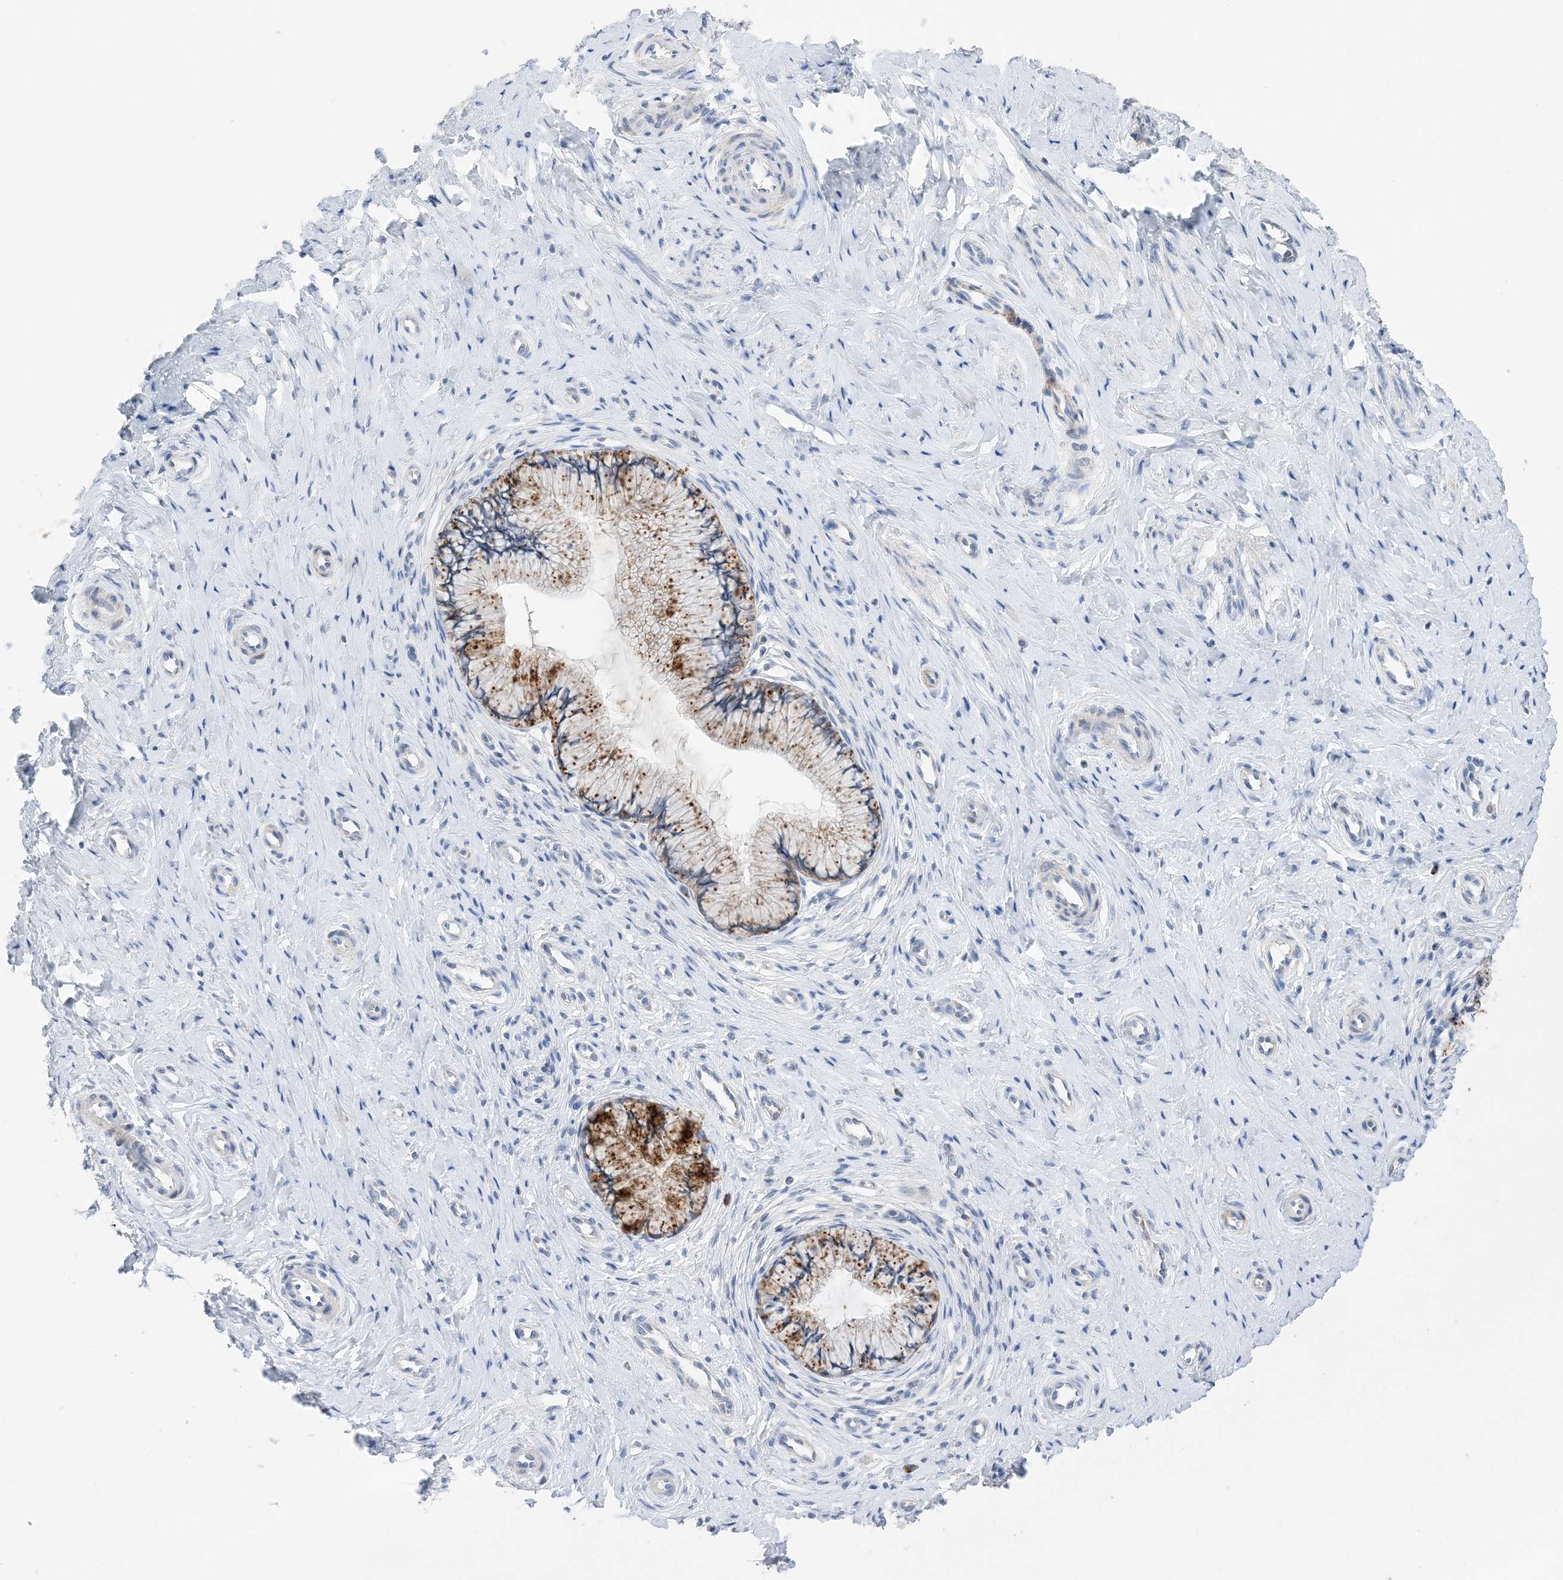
{"staining": {"intensity": "moderate", "quantity": ">75%", "location": "cytoplasmic/membranous"}, "tissue": "cervix", "cell_type": "Glandular cells", "image_type": "normal", "snomed": [{"axis": "morphology", "description": "Normal tissue, NOS"}, {"axis": "topography", "description": "Cervix"}], "caption": "Immunohistochemistry histopathology image of unremarkable cervix: cervix stained using immunohistochemistry reveals medium levels of moderate protein expression localized specifically in the cytoplasmic/membranous of glandular cells, appearing as a cytoplasmic/membranous brown color.", "gene": "PLK4", "patient": {"sex": "female", "age": 36}}